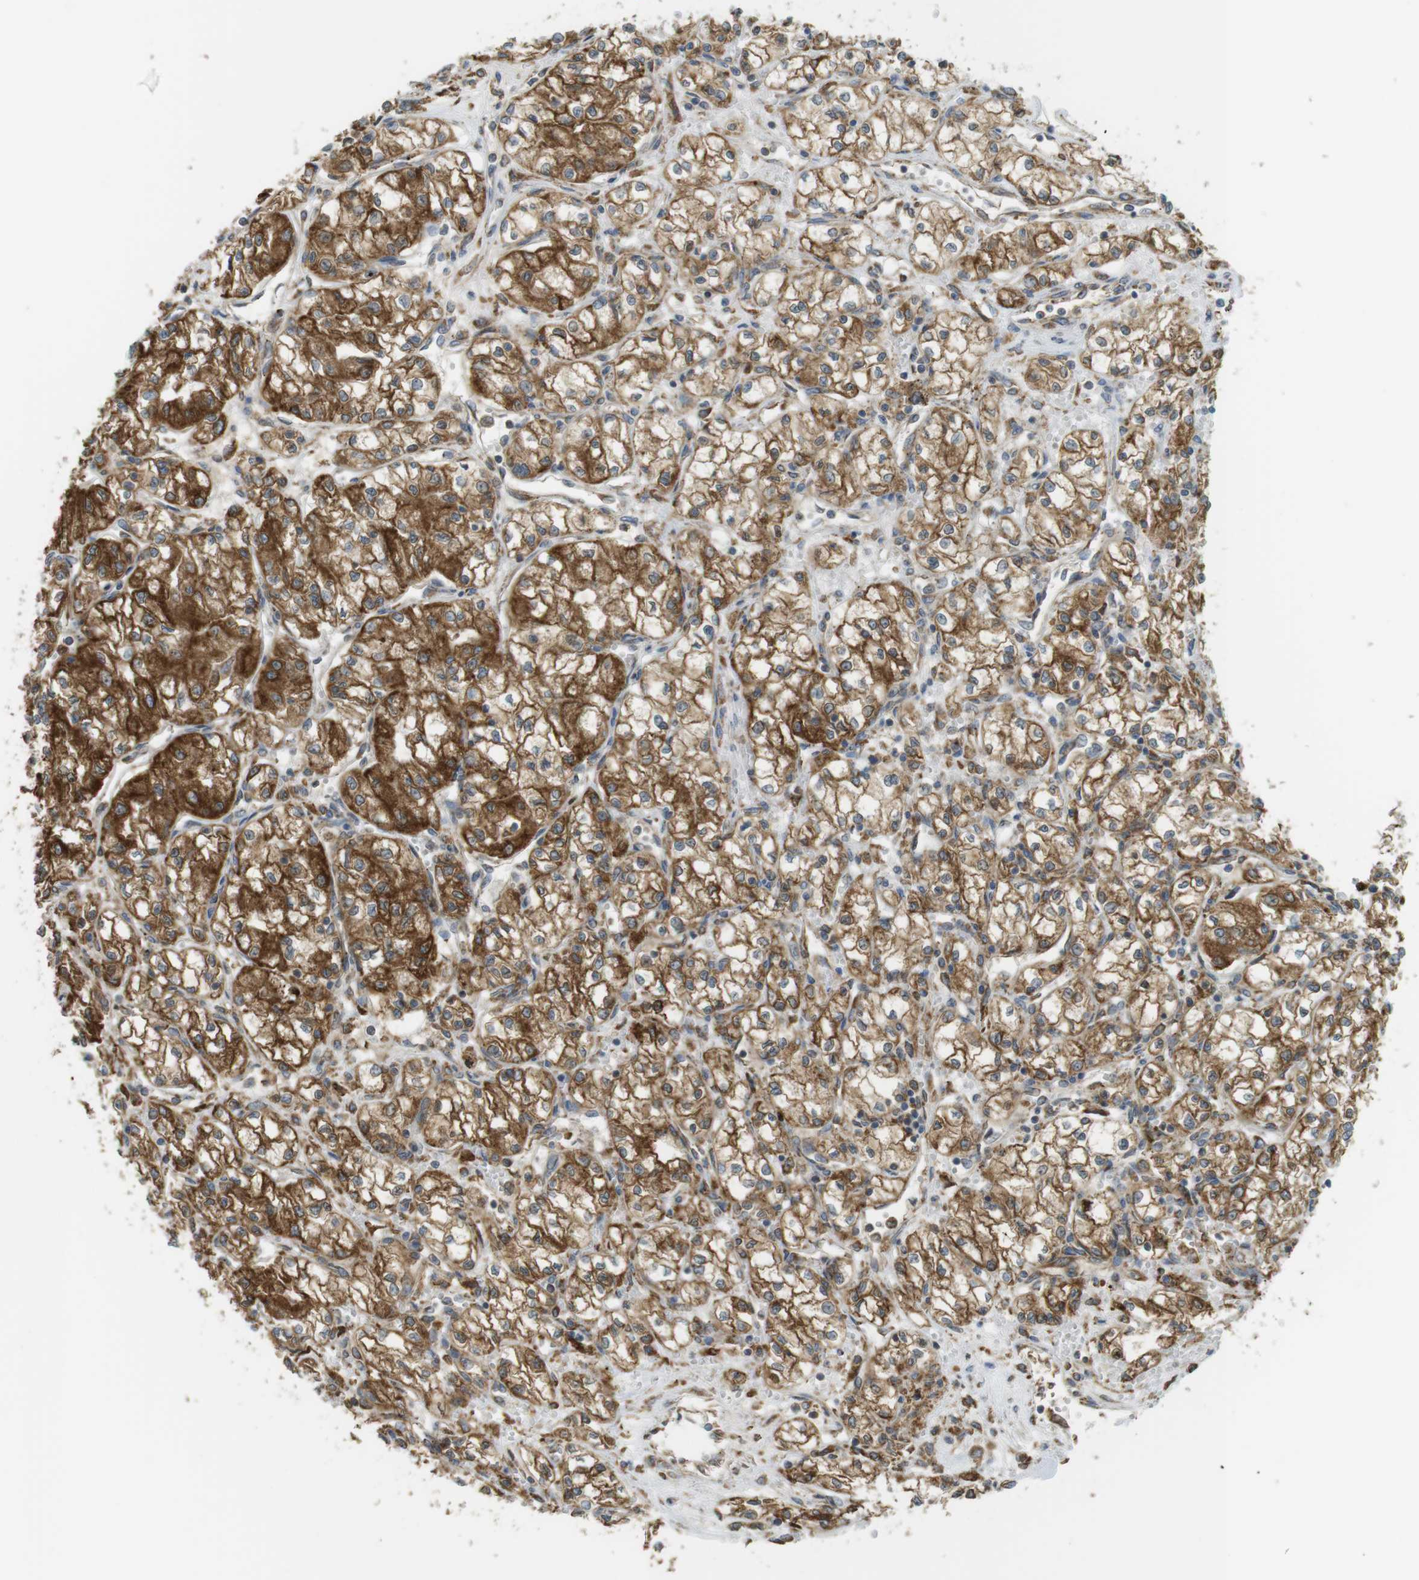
{"staining": {"intensity": "strong", "quantity": ">75%", "location": "cytoplasmic/membranous"}, "tissue": "renal cancer", "cell_type": "Tumor cells", "image_type": "cancer", "snomed": [{"axis": "morphology", "description": "Normal tissue, NOS"}, {"axis": "morphology", "description": "Adenocarcinoma, NOS"}, {"axis": "topography", "description": "Kidney"}], "caption": "This is a histology image of IHC staining of adenocarcinoma (renal), which shows strong staining in the cytoplasmic/membranous of tumor cells.", "gene": "MBOAT2", "patient": {"sex": "male", "age": 59}}